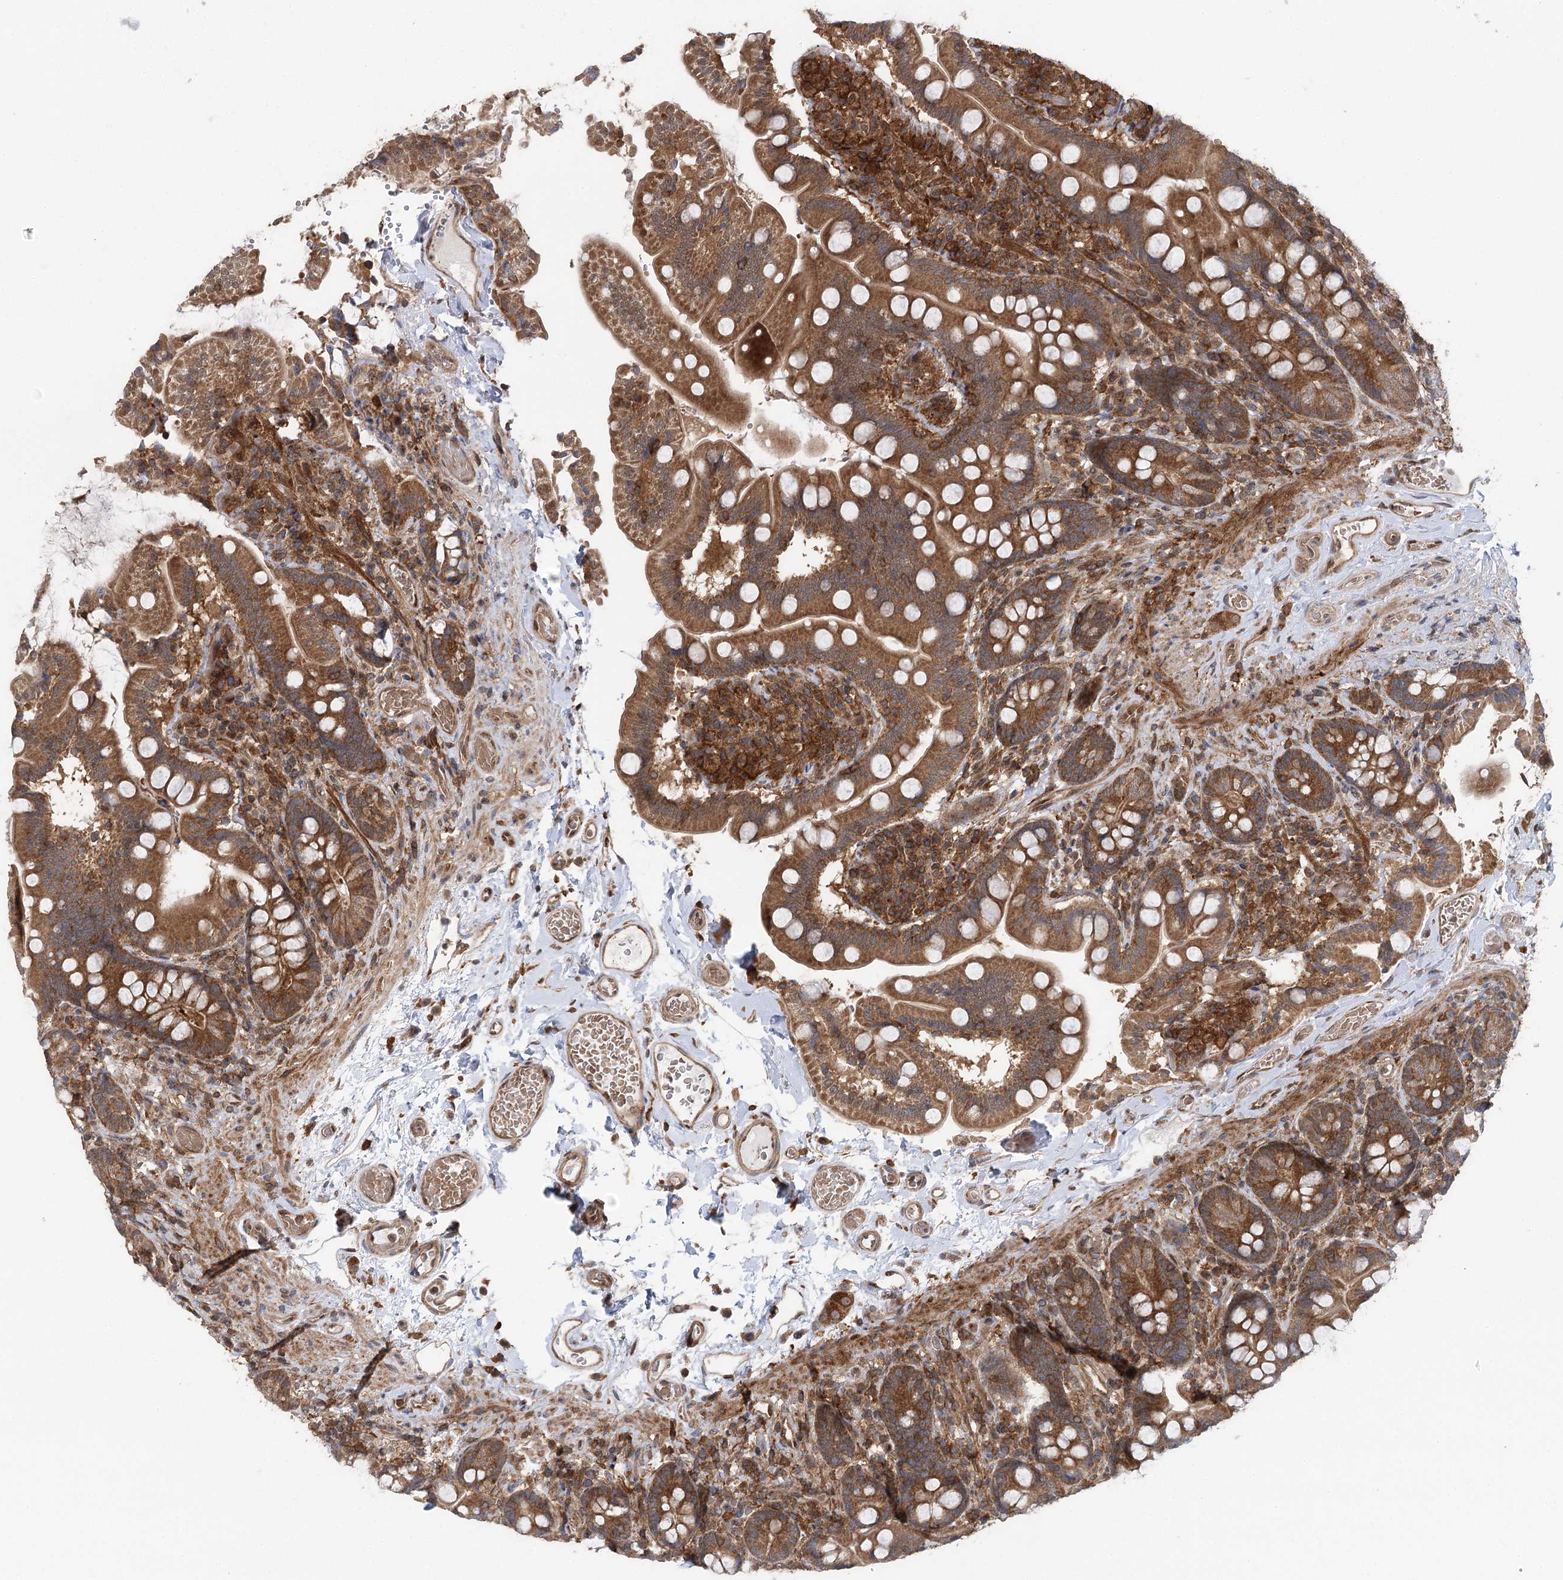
{"staining": {"intensity": "strong", "quantity": ">75%", "location": "cytoplasmic/membranous"}, "tissue": "small intestine", "cell_type": "Glandular cells", "image_type": "normal", "snomed": [{"axis": "morphology", "description": "Normal tissue, NOS"}, {"axis": "topography", "description": "Small intestine"}], "caption": "Immunohistochemistry (IHC) staining of unremarkable small intestine, which exhibits high levels of strong cytoplasmic/membranous positivity in about >75% of glandular cells indicating strong cytoplasmic/membranous protein positivity. The staining was performed using DAB (3,3'-diaminobenzidine) (brown) for protein detection and nuclei were counterstained in hematoxylin (blue).", "gene": "C12orf4", "patient": {"sex": "female", "age": 64}}